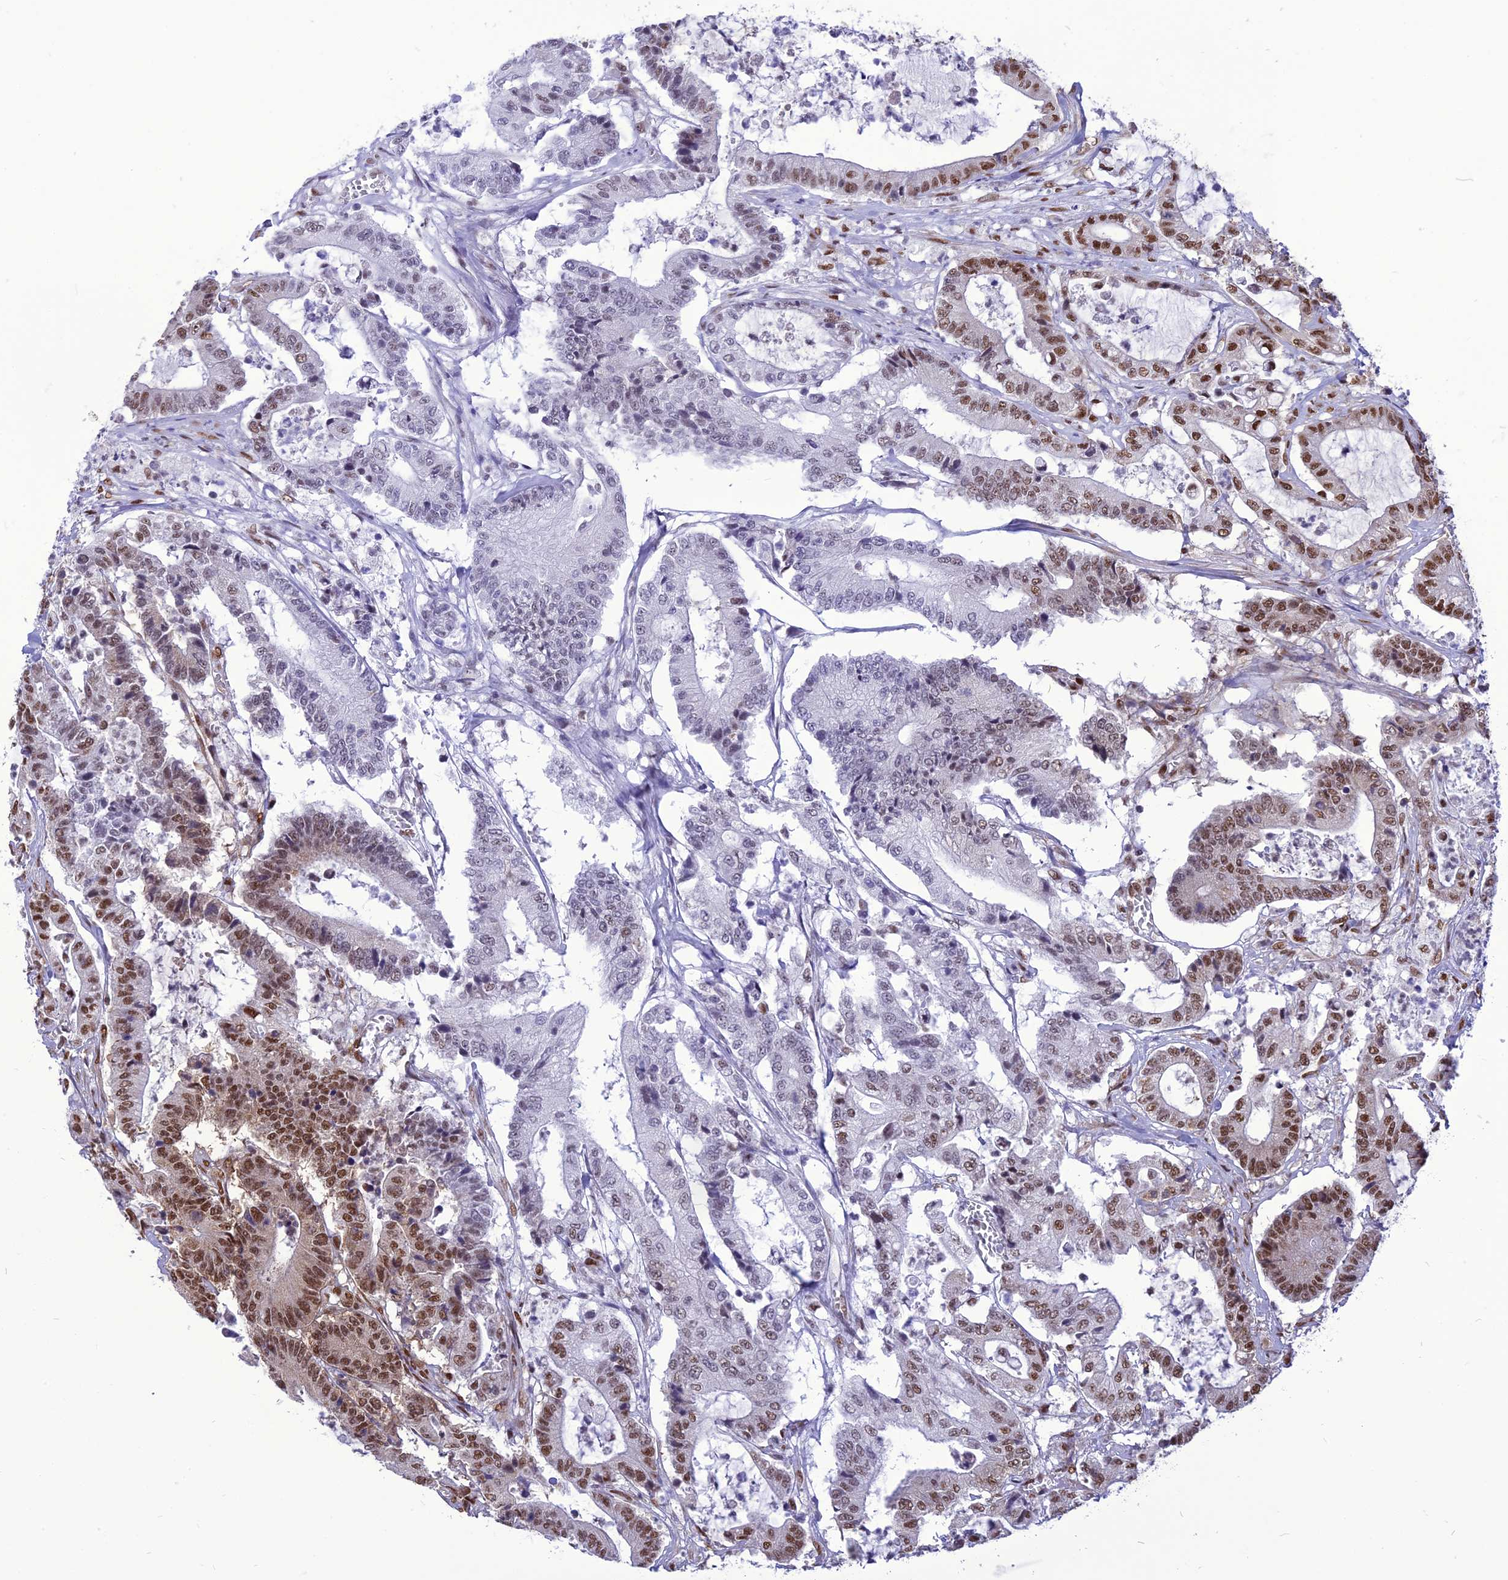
{"staining": {"intensity": "strong", "quantity": "25%-75%", "location": "nuclear"}, "tissue": "colorectal cancer", "cell_type": "Tumor cells", "image_type": "cancer", "snomed": [{"axis": "morphology", "description": "Adenocarcinoma, NOS"}, {"axis": "topography", "description": "Colon"}], "caption": "Human colorectal cancer (adenocarcinoma) stained for a protein (brown) reveals strong nuclear positive positivity in about 25%-75% of tumor cells.", "gene": "DDX1", "patient": {"sex": "female", "age": 84}}